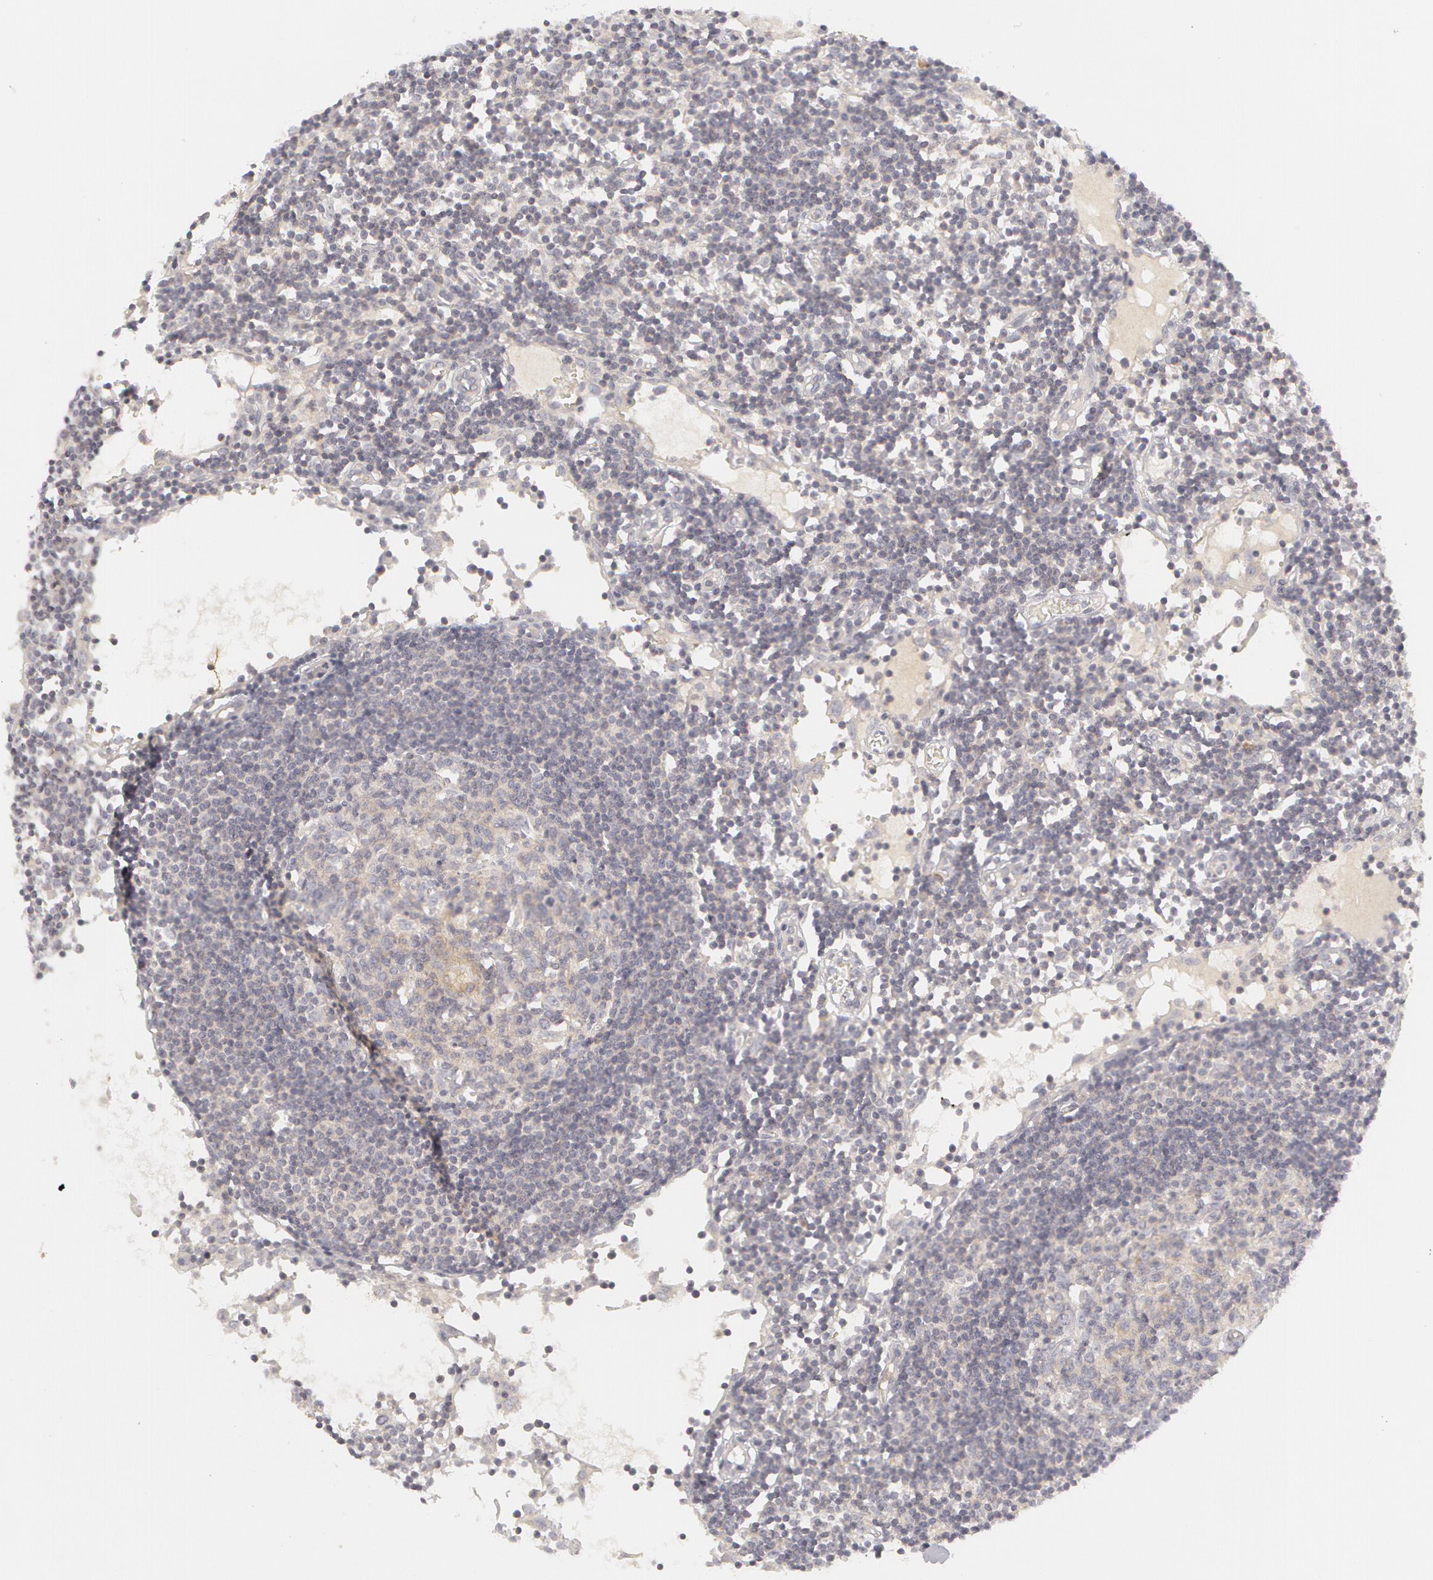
{"staining": {"intensity": "negative", "quantity": "none", "location": "none"}, "tissue": "lymph node", "cell_type": "Germinal center cells", "image_type": "normal", "snomed": [{"axis": "morphology", "description": "Normal tissue, NOS"}, {"axis": "topography", "description": "Lymph node"}], "caption": "IHC of benign human lymph node shows no staining in germinal center cells. Nuclei are stained in blue.", "gene": "ABCB1", "patient": {"sex": "female", "age": 55}}